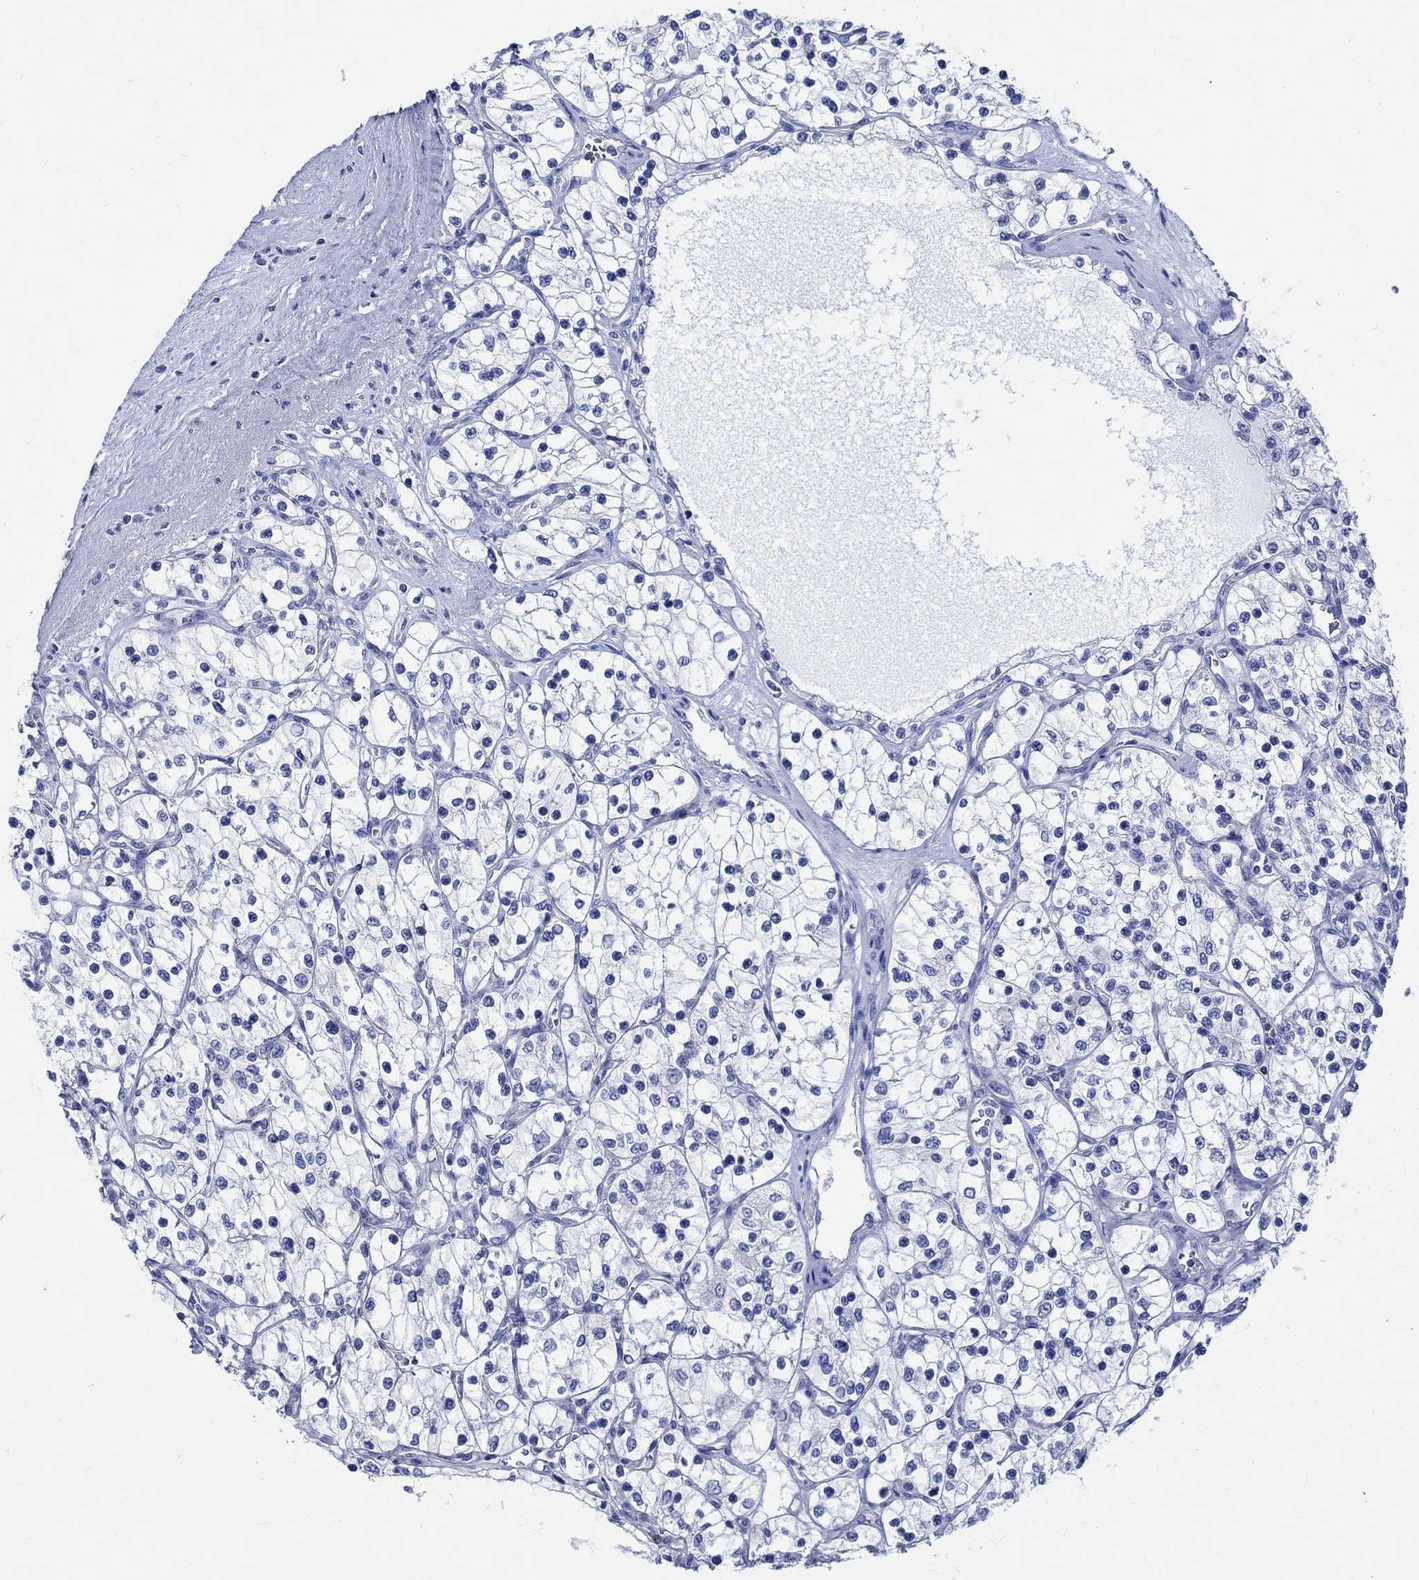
{"staining": {"intensity": "negative", "quantity": "none", "location": "none"}, "tissue": "renal cancer", "cell_type": "Tumor cells", "image_type": "cancer", "snomed": [{"axis": "morphology", "description": "Adenocarcinoma, NOS"}, {"axis": "topography", "description": "Kidney"}], "caption": "Tumor cells show no significant staining in renal cancer.", "gene": "PTPRN2", "patient": {"sex": "female", "age": 69}}